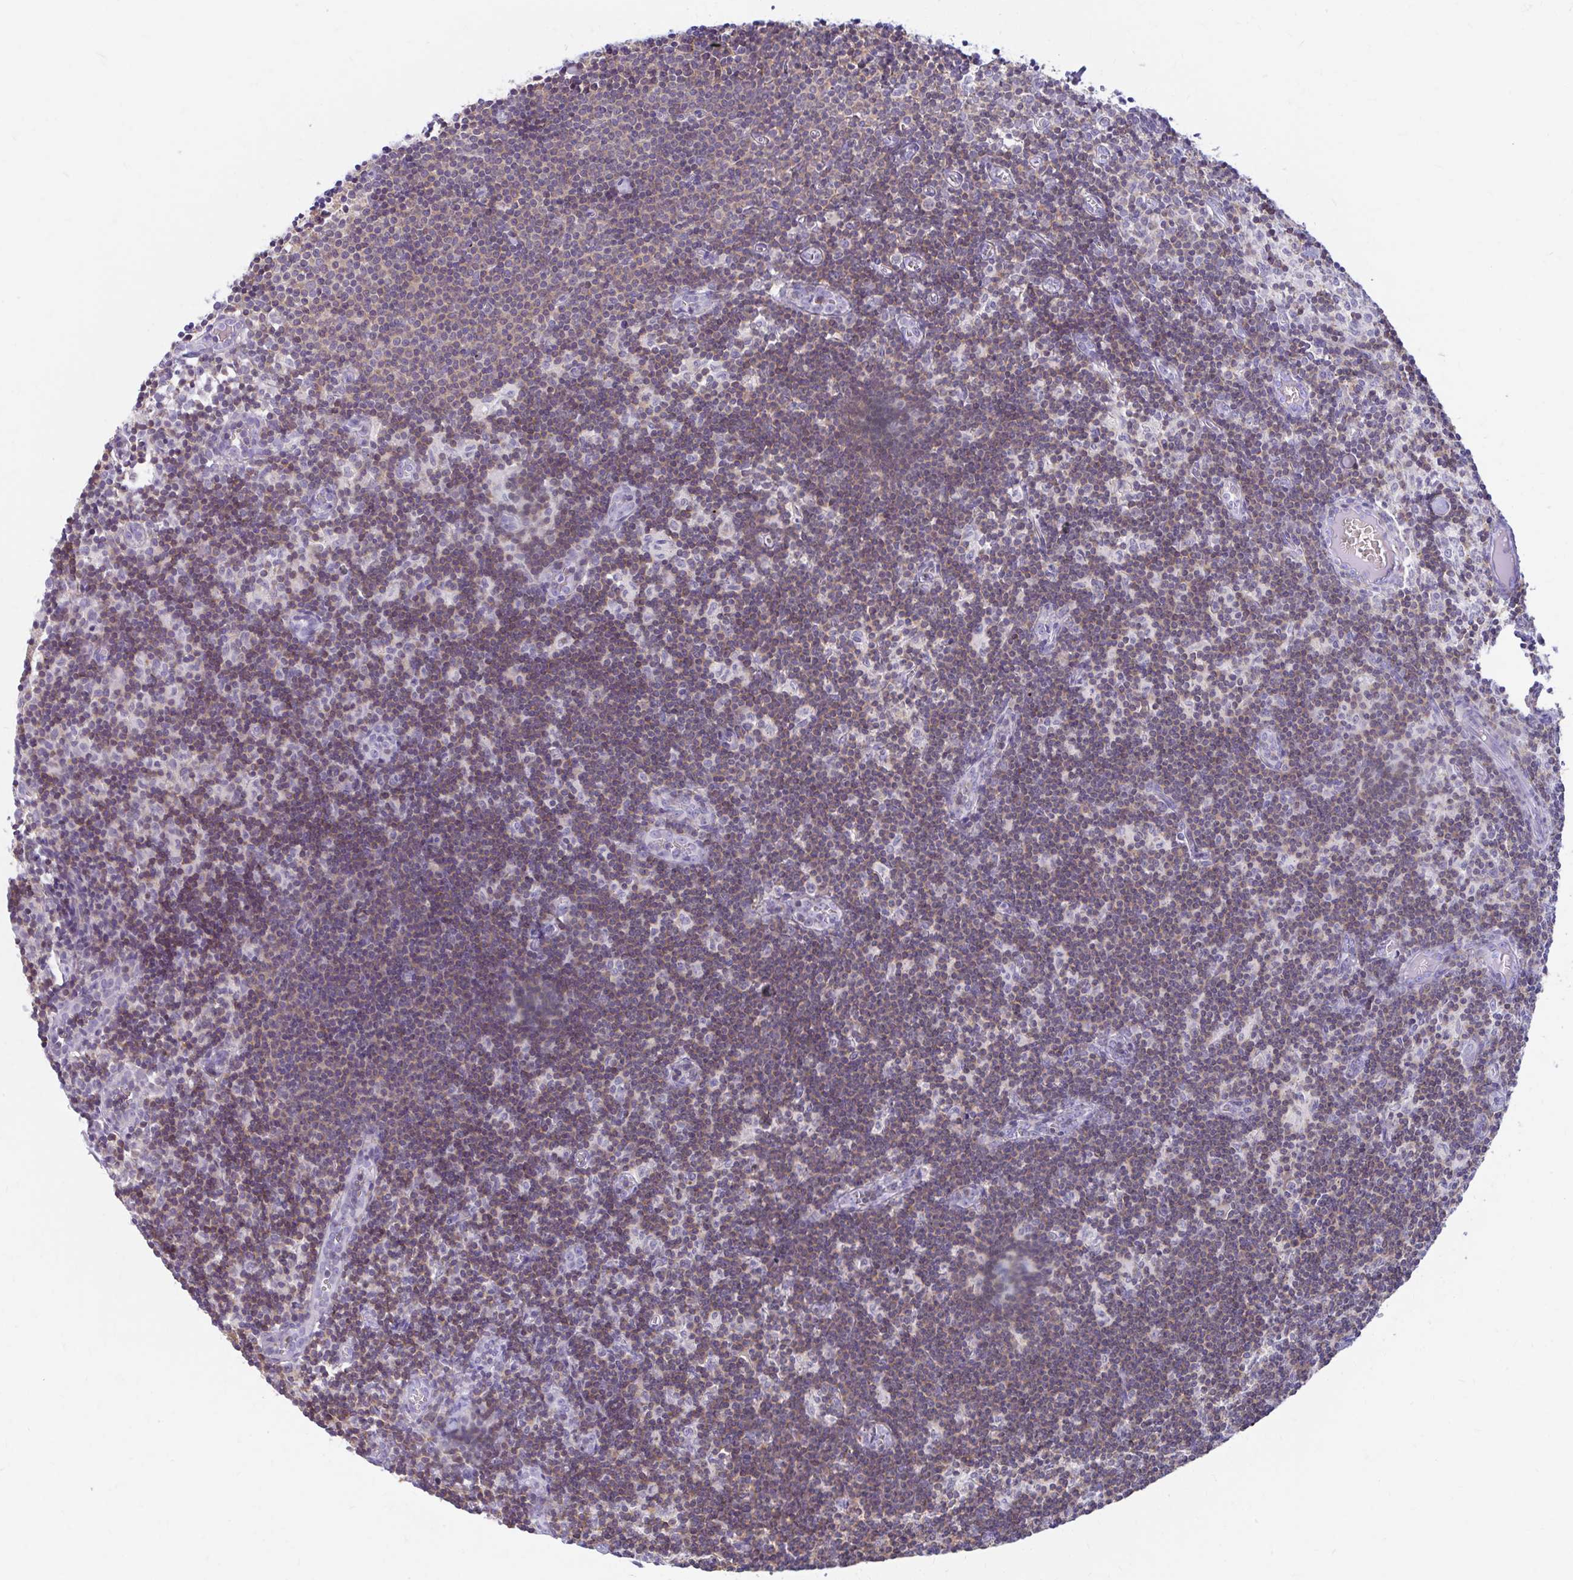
{"staining": {"intensity": "weak", "quantity": "<25%", "location": "cytoplasmic/membranous"}, "tissue": "lymph node", "cell_type": "Germinal center cells", "image_type": "normal", "snomed": [{"axis": "morphology", "description": "Normal tissue, NOS"}, {"axis": "topography", "description": "Lymph node"}], "caption": "High magnification brightfield microscopy of normal lymph node stained with DAB (brown) and counterstained with hematoxylin (blue): germinal center cells show no significant expression.", "gene": "RADIL", "patient": {"sex": "female", "age": 31}}